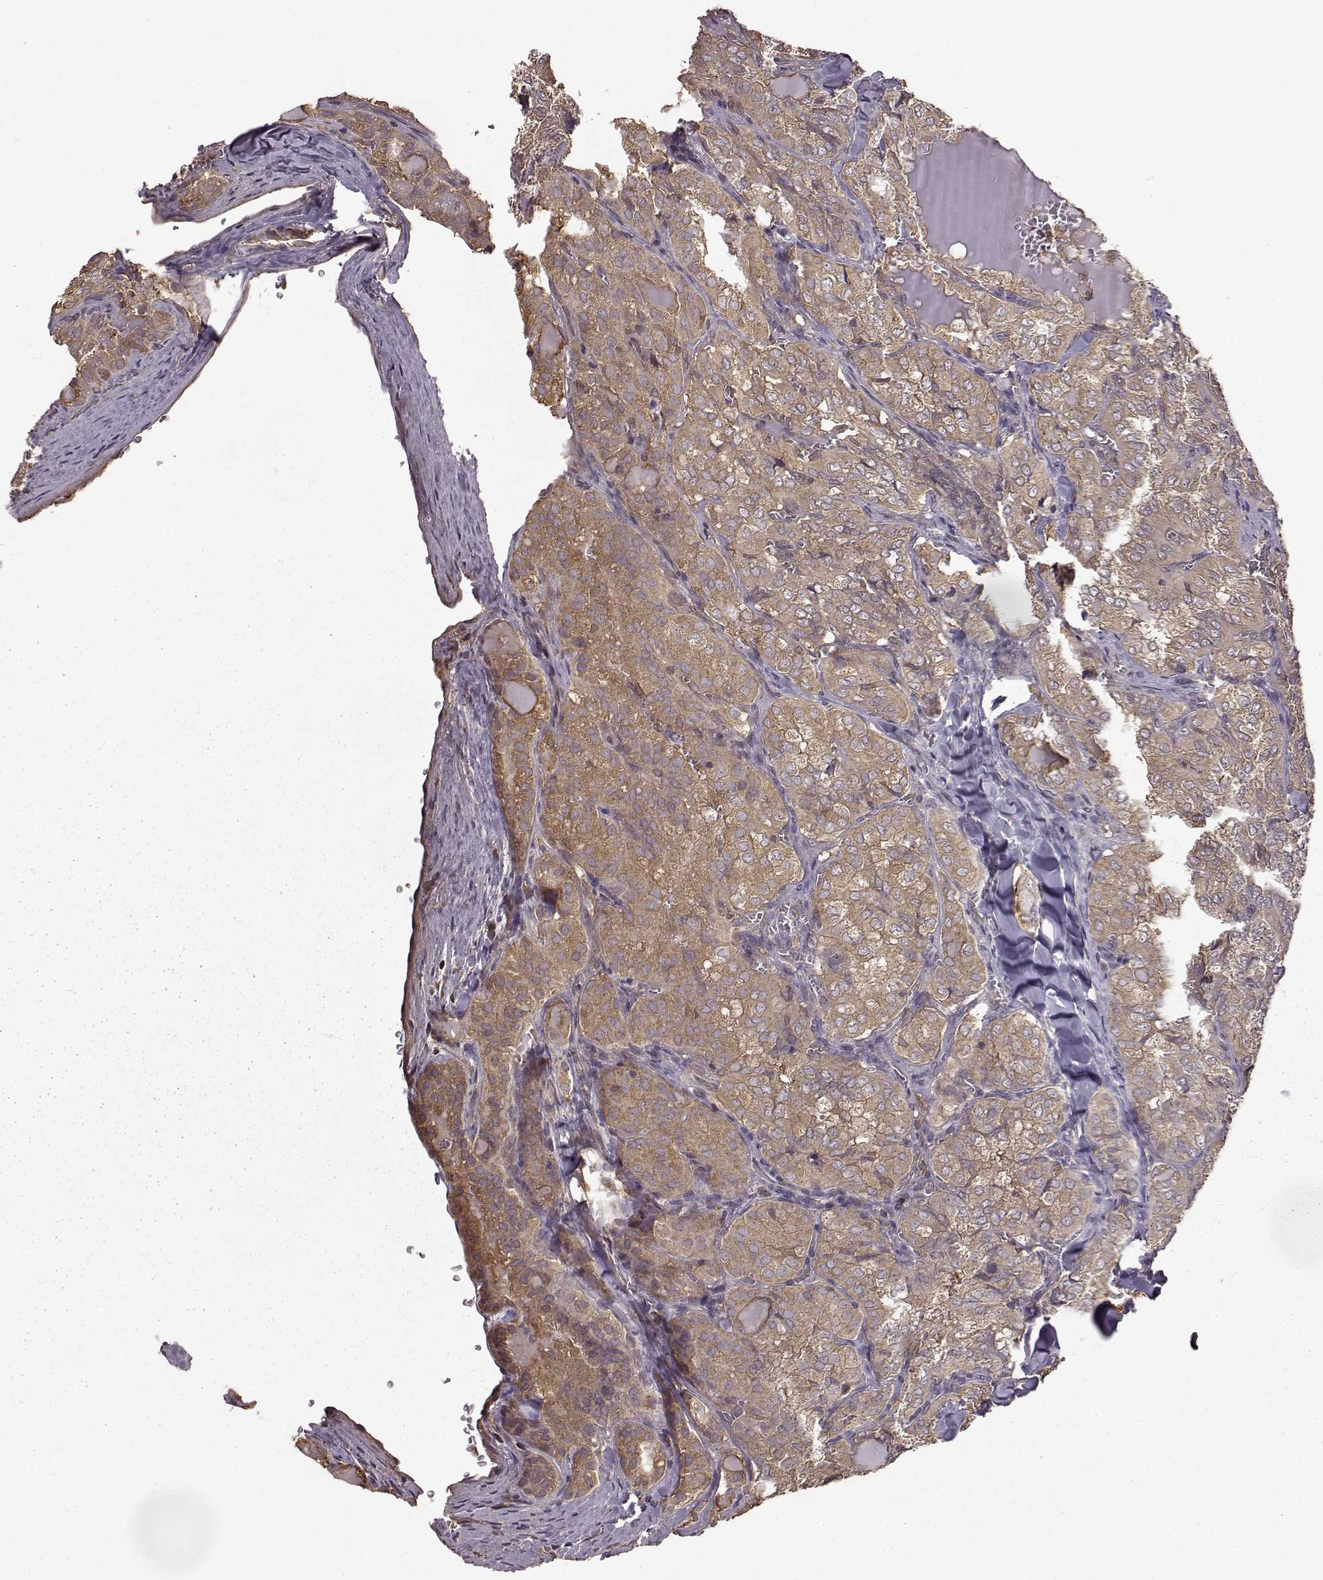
{"staining": {"intensity": "moderate", "quantity": "<25%", "location": "cytoplasmic/membranous"}, "tissue": "thyroid cancer", "cell_type": "Tumor cells", "image_type": "cancer", "snomed": [{"axis": "morphology", "description": "Papillary adenocarcinoma, NOS"}, {"axis": "topography", "description": "Thyroid gland"}], "caption": "Immunohistochemical staining of human thyroid cancer displays moderate cytoplasmic/membranous protein positivity in about <25% of tumor cells. (DAB IHC with brightfield microscopy, high magnification).", "gene": "NME1-NME2", "patient": {"sex": "female", "age": 41}}